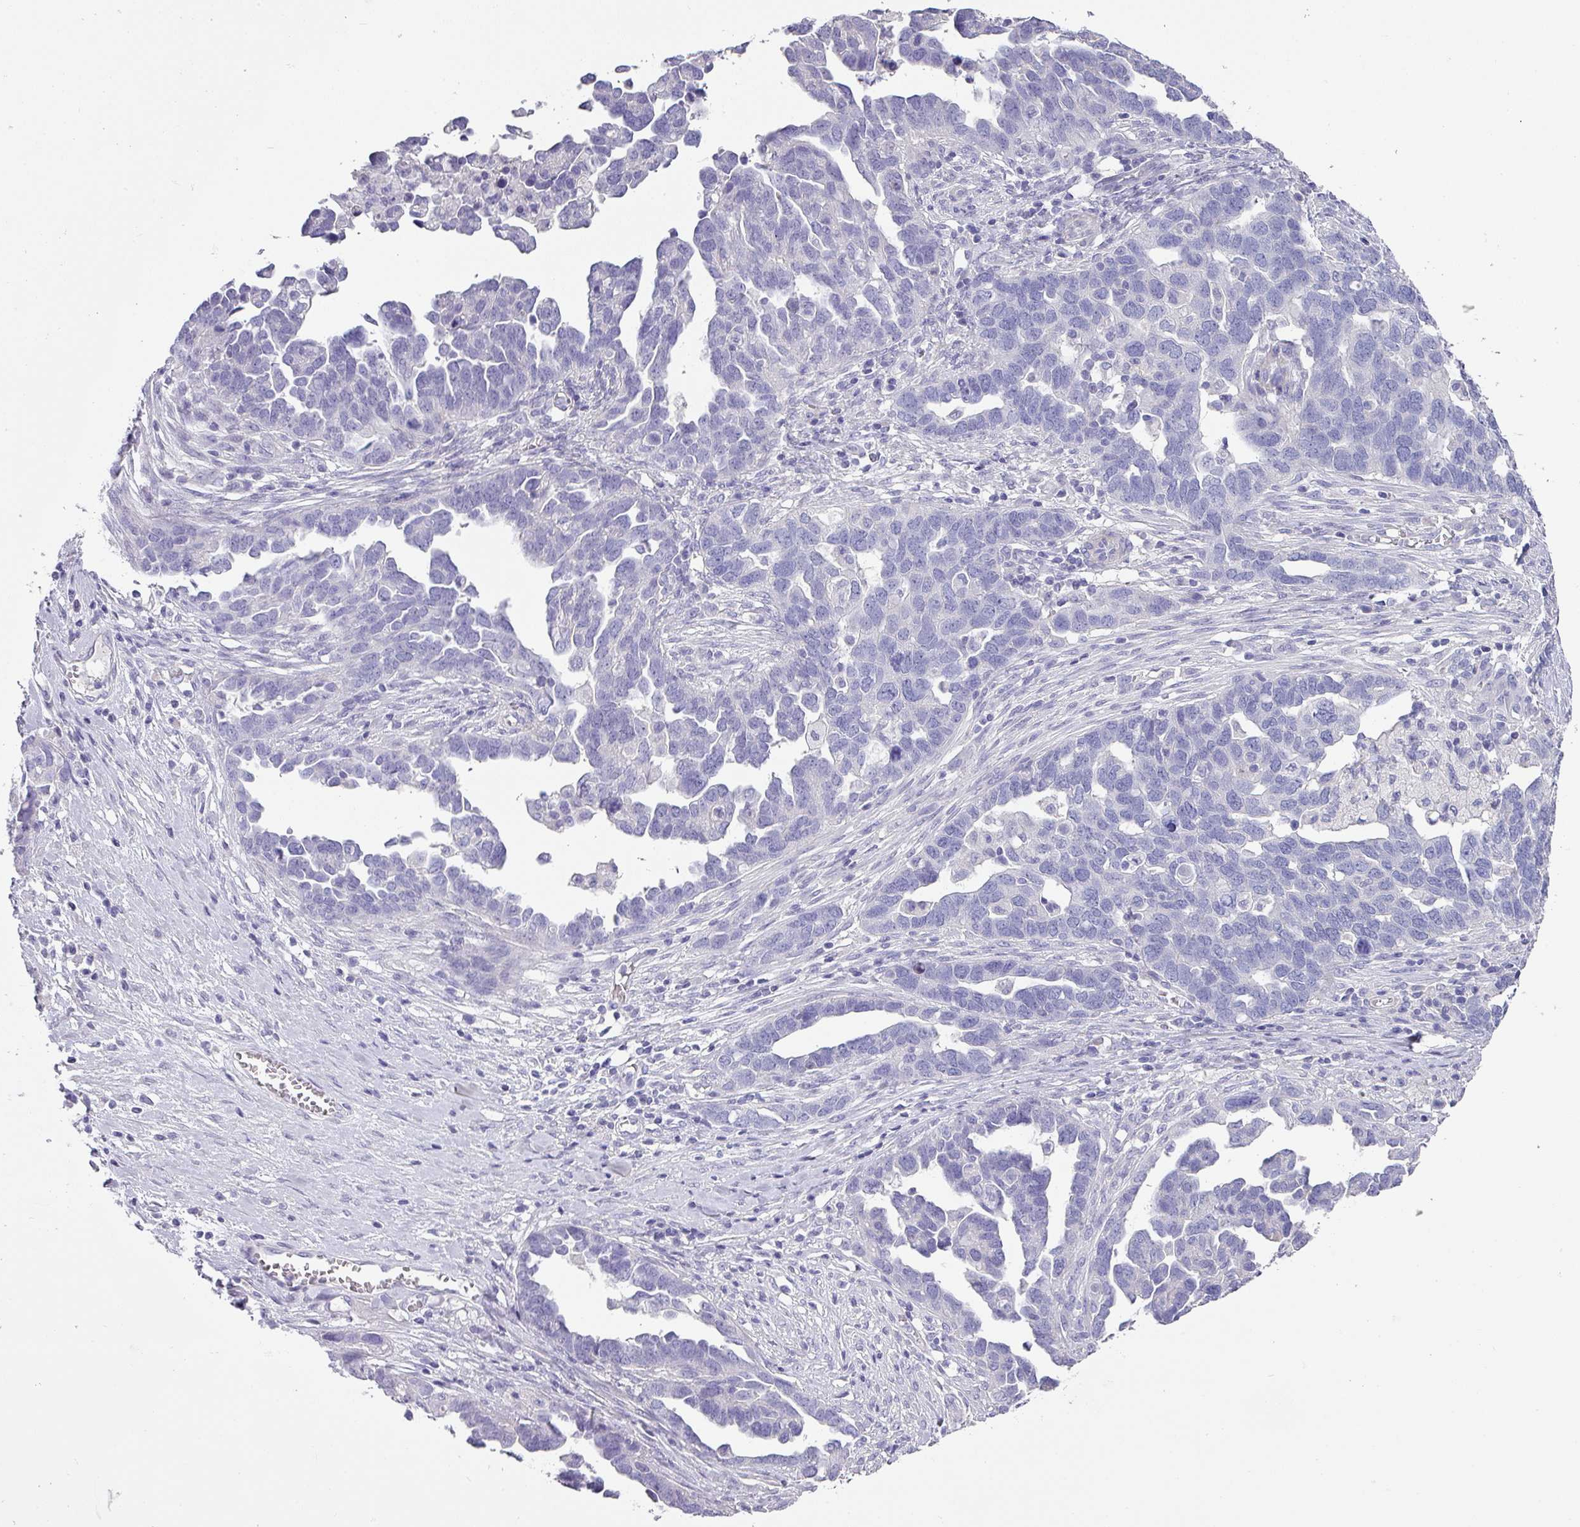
{"staining": {"intensity": "negative", "quantity": "none", "location": "none"}, "tissue": "ovarian cancer", "cell_type": "Tumor cells", "image_type": "cancer", "snomed": [{"axis": "morphology", "description": "Cystadenocarcinoma, serous, NOS"}, {"axis": "topography", "description": "Ovary"}], "caption": "Immunohistochemical staining of human ovarian serous cystadenocarcinoma displays no significant positivity in tumor cells. The staining is performed using DAB brown chromogen with nuclei counter-stained in using hematoxylin.", "gene": "GLI4", "patient": {"sex": "female", "age": 54}}